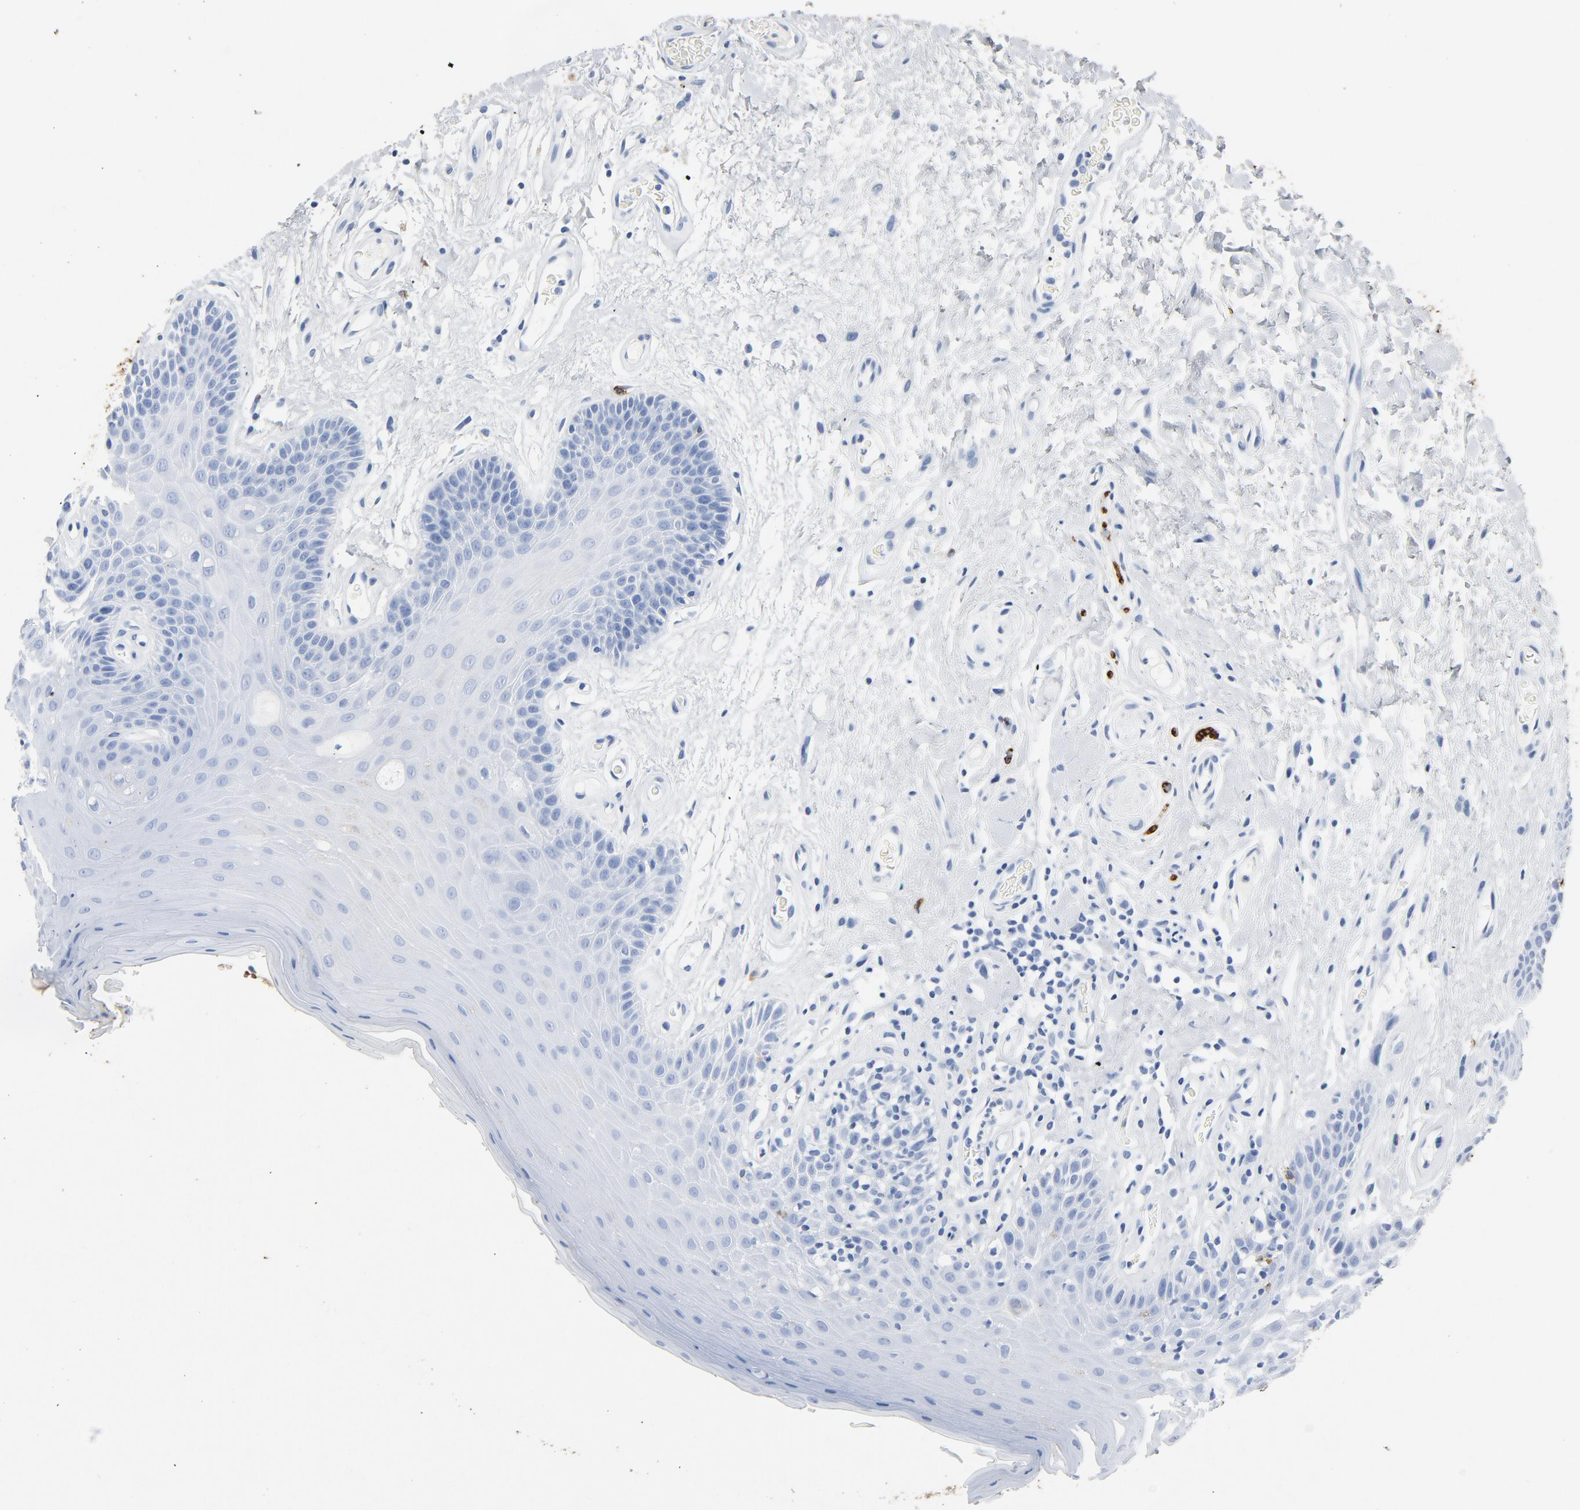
{"staining": {"intensity": "negative", "quantity": "none", "location": "none"}, "tissue": "oral mucosa", "cell_type": "Squamous epithelial cells", "image_type": "normal", "snomed": [{"axis": "morphology", "description": "Normal tissue, NOS"}, {"axis": "morphology", "description": "Squamous cell carcinoma, NOS"}, {"axis": "topography", "description": "Skeletal muscle"}, {"axis": "topography", "description": "Oral tissue"}, {"axis": "topography", "description": "Head-Neck"}], "caption": "Benign oral mucosa was stained to show a protein in brown. There is no significant positivity in squamous epithelial cells. (DAB (3,3'-diaminobenzidine) immunohistochemistry (IHC), high magnification).", "gene": "PTPRB", "patient": {"sex": "male", "age": 71}}